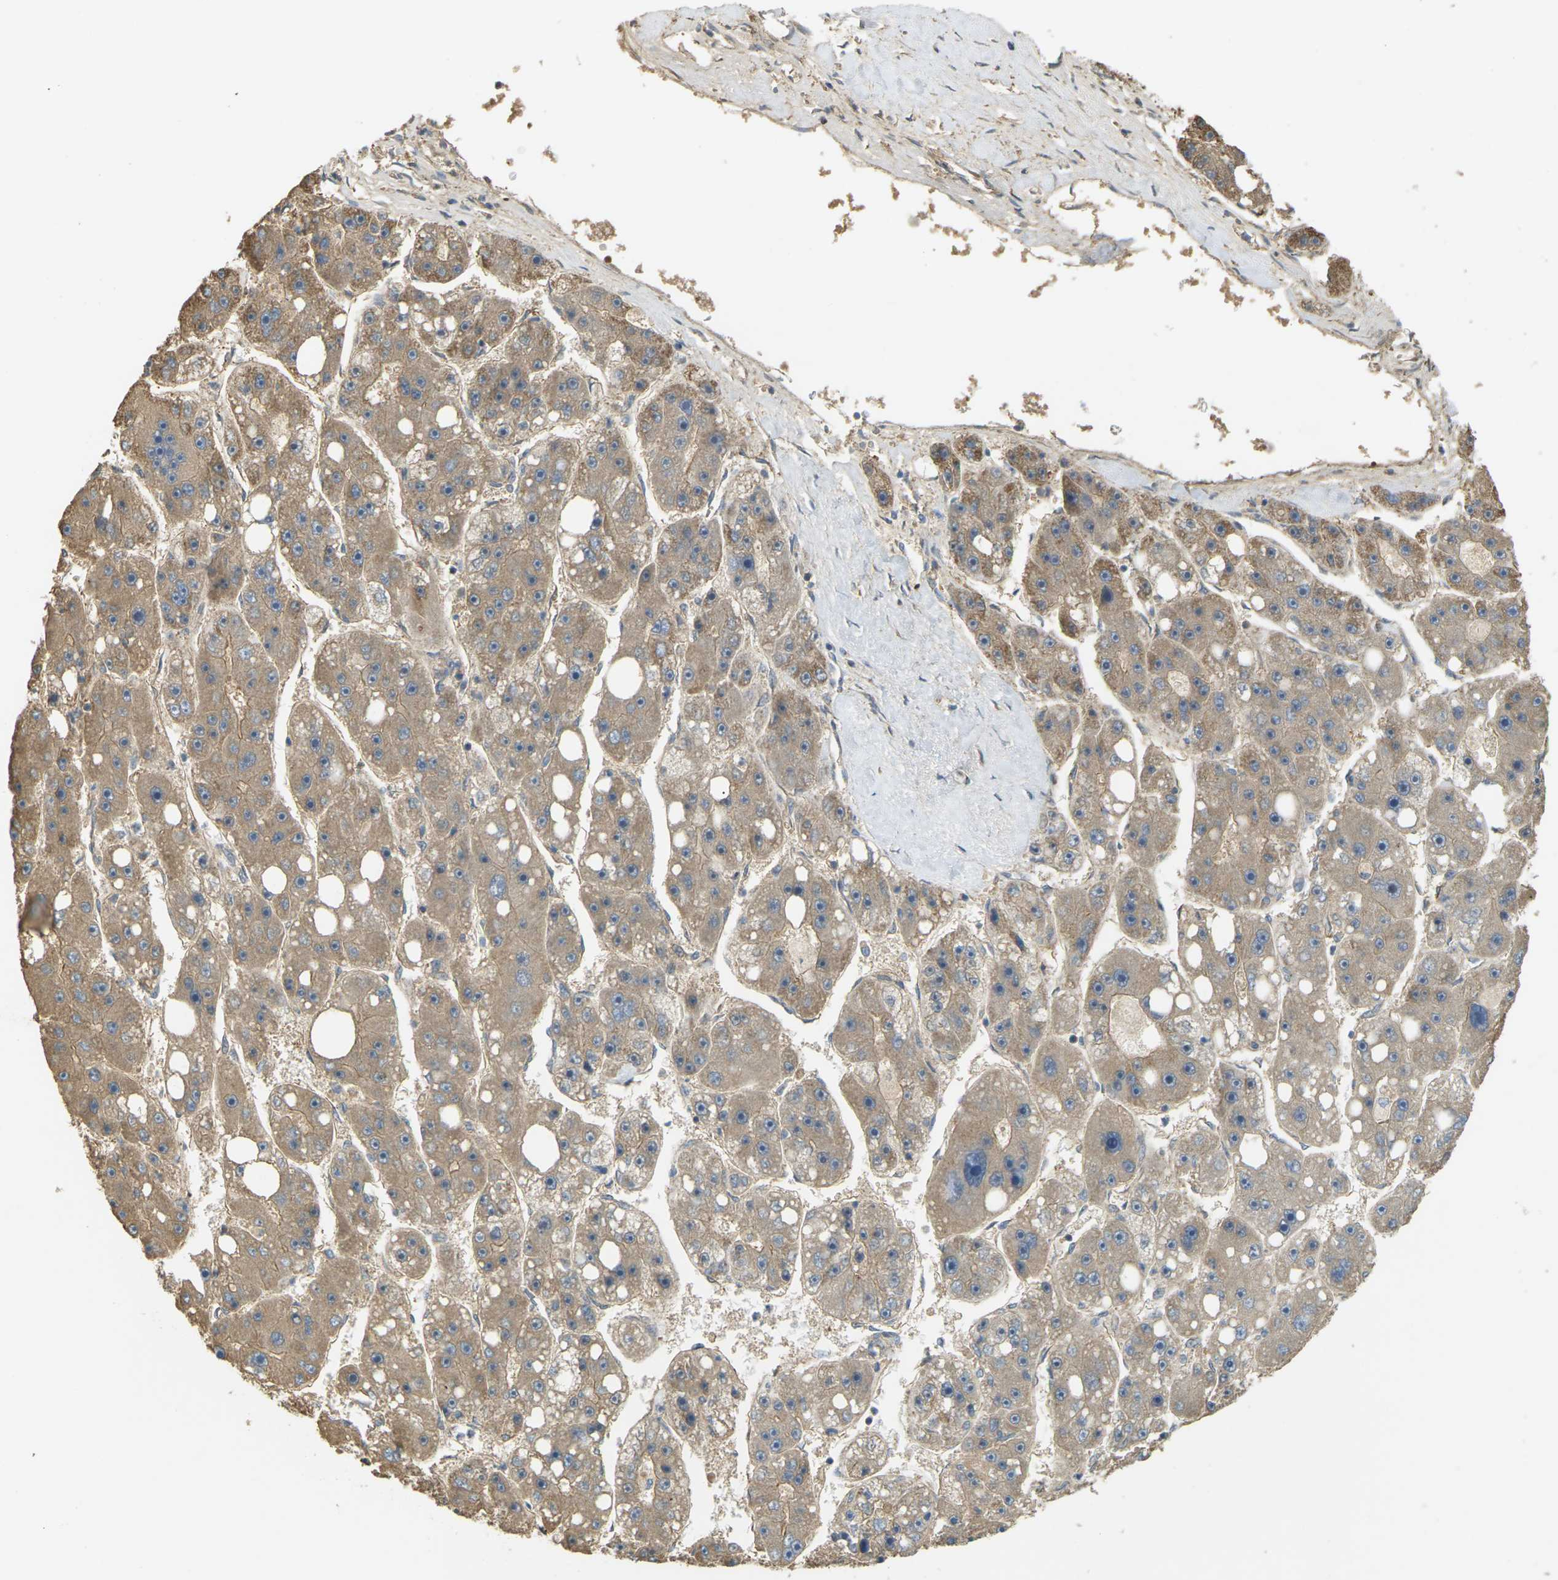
{"staining": {"intensity": "moderate", "quantity": ">75%", "location": "cytoplasmic/membranous"}, "tissue": "liver cancer", "cell_type": "Tumor cells", "image_type": "cancer", "snomed": [{"axis": "morphology", "description": "Carcinoma, Hepatocellular, NOS"}, {"axis": "topography", "description": "Liver"}], "caption": "IHC staining of liver hepatocellular carcinoma, which exhibits medium levels of moderate cytoplasmic/membranous positivity in approximately >75% of tumor cells indicating moderate cytoplasmic/membranous protein positivity. The staining was performed using DAB (3,3'-diaminobenzidine) (brown) for protein detection and nuclei were counterstained in hematoxylin (blue).", "gene": "KSR1", "patient": {"sex": "female", "age": 61}}